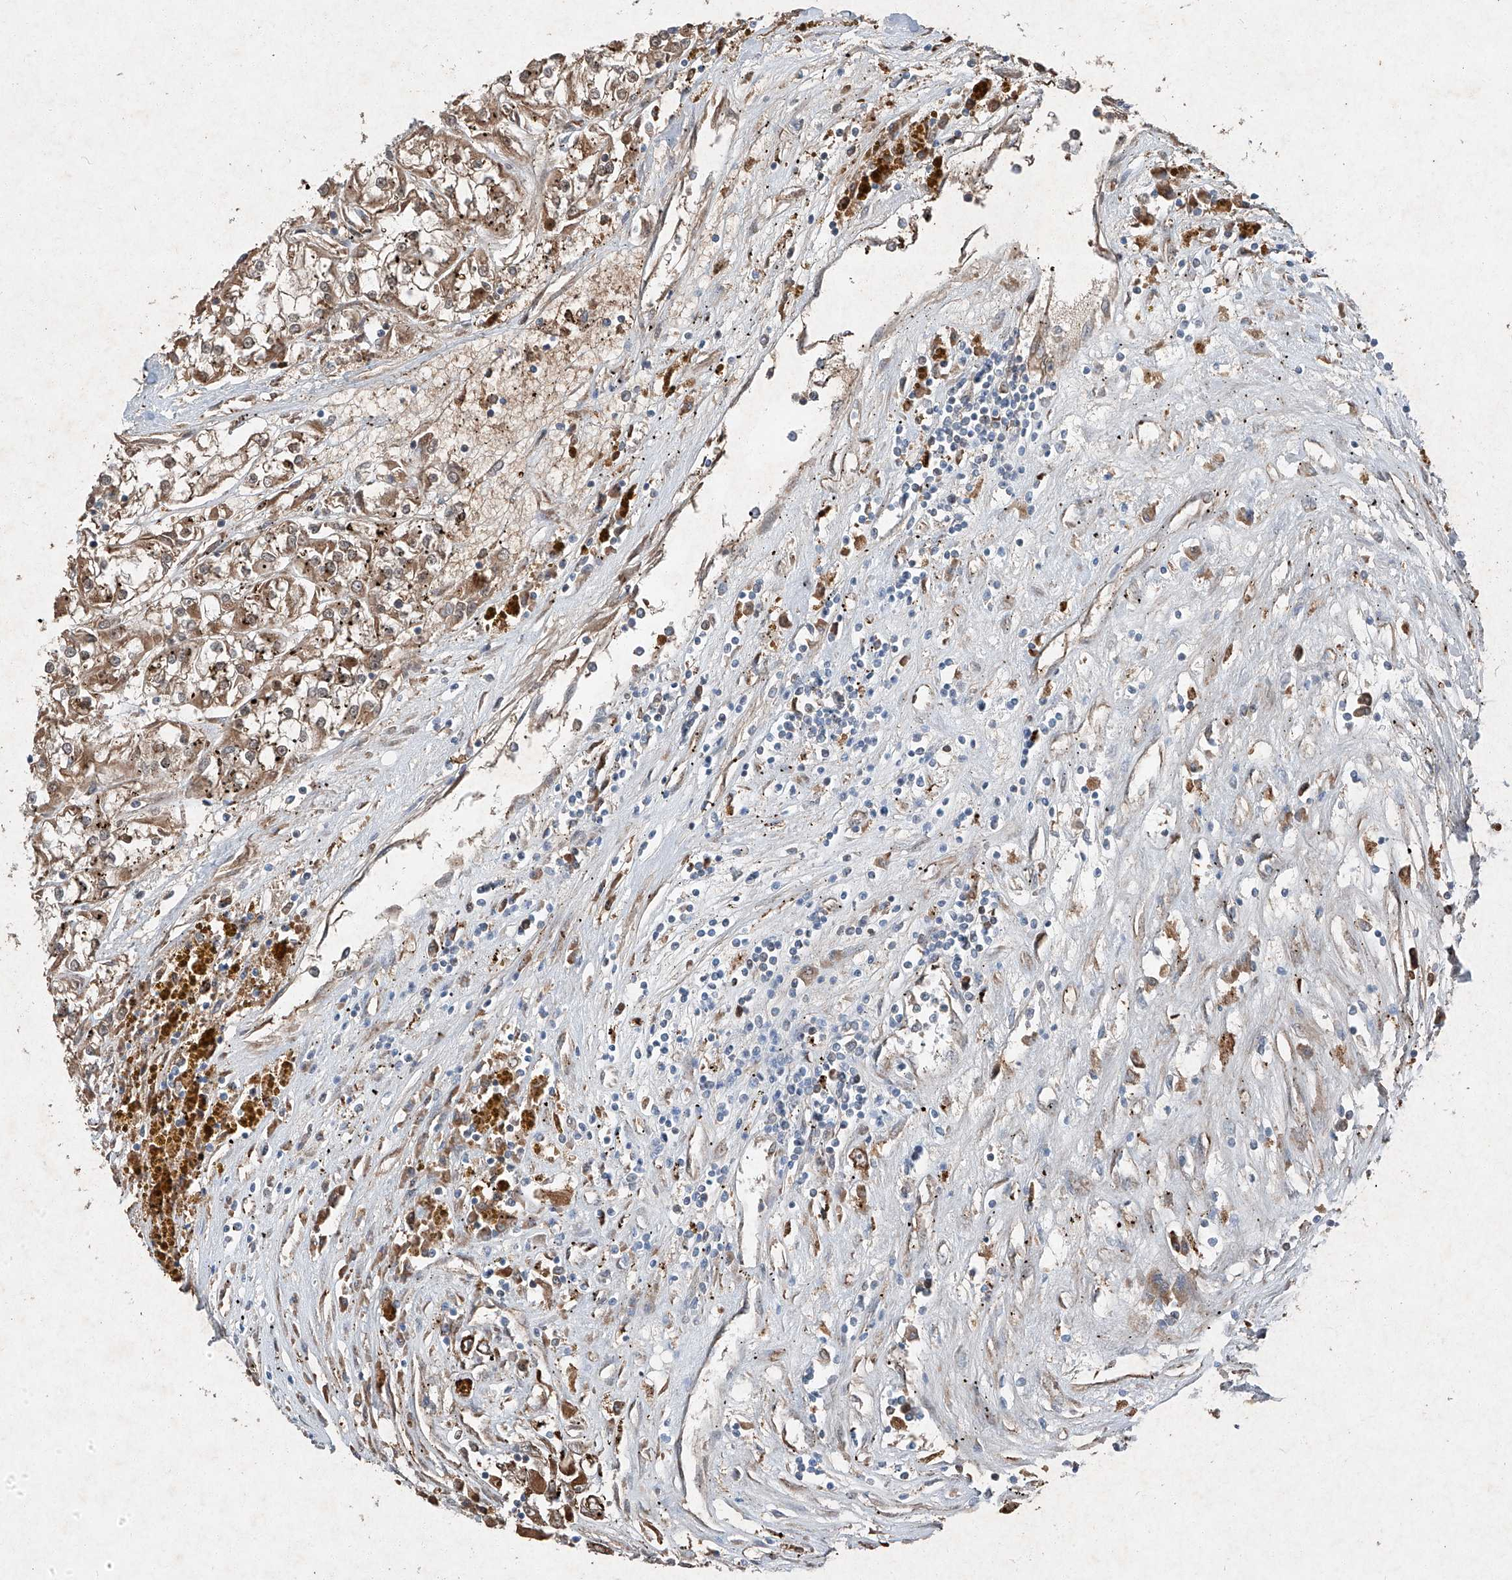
{"staining": {"intensity": "moderate", "quantity": ">75%", "location": "cytoplasmic/membranous"}, "tissue": "renal cancer", "cell_type": "Tumor cells", "image_type": "cancer", "snomed": [{"axis": "morphology", "description": "Adenocarcinoma, NOS"}, {"axis": "topography", "description": "Kidney"}], "caption": "There is medium levels of moderate cytoplasmic/membranous expression in tumor cells of renal cancer, as demonstrated by immunohistochemical staining (brown color).", "gene": "RUSC1", "patient": {"sex": "female", "age": 52}}